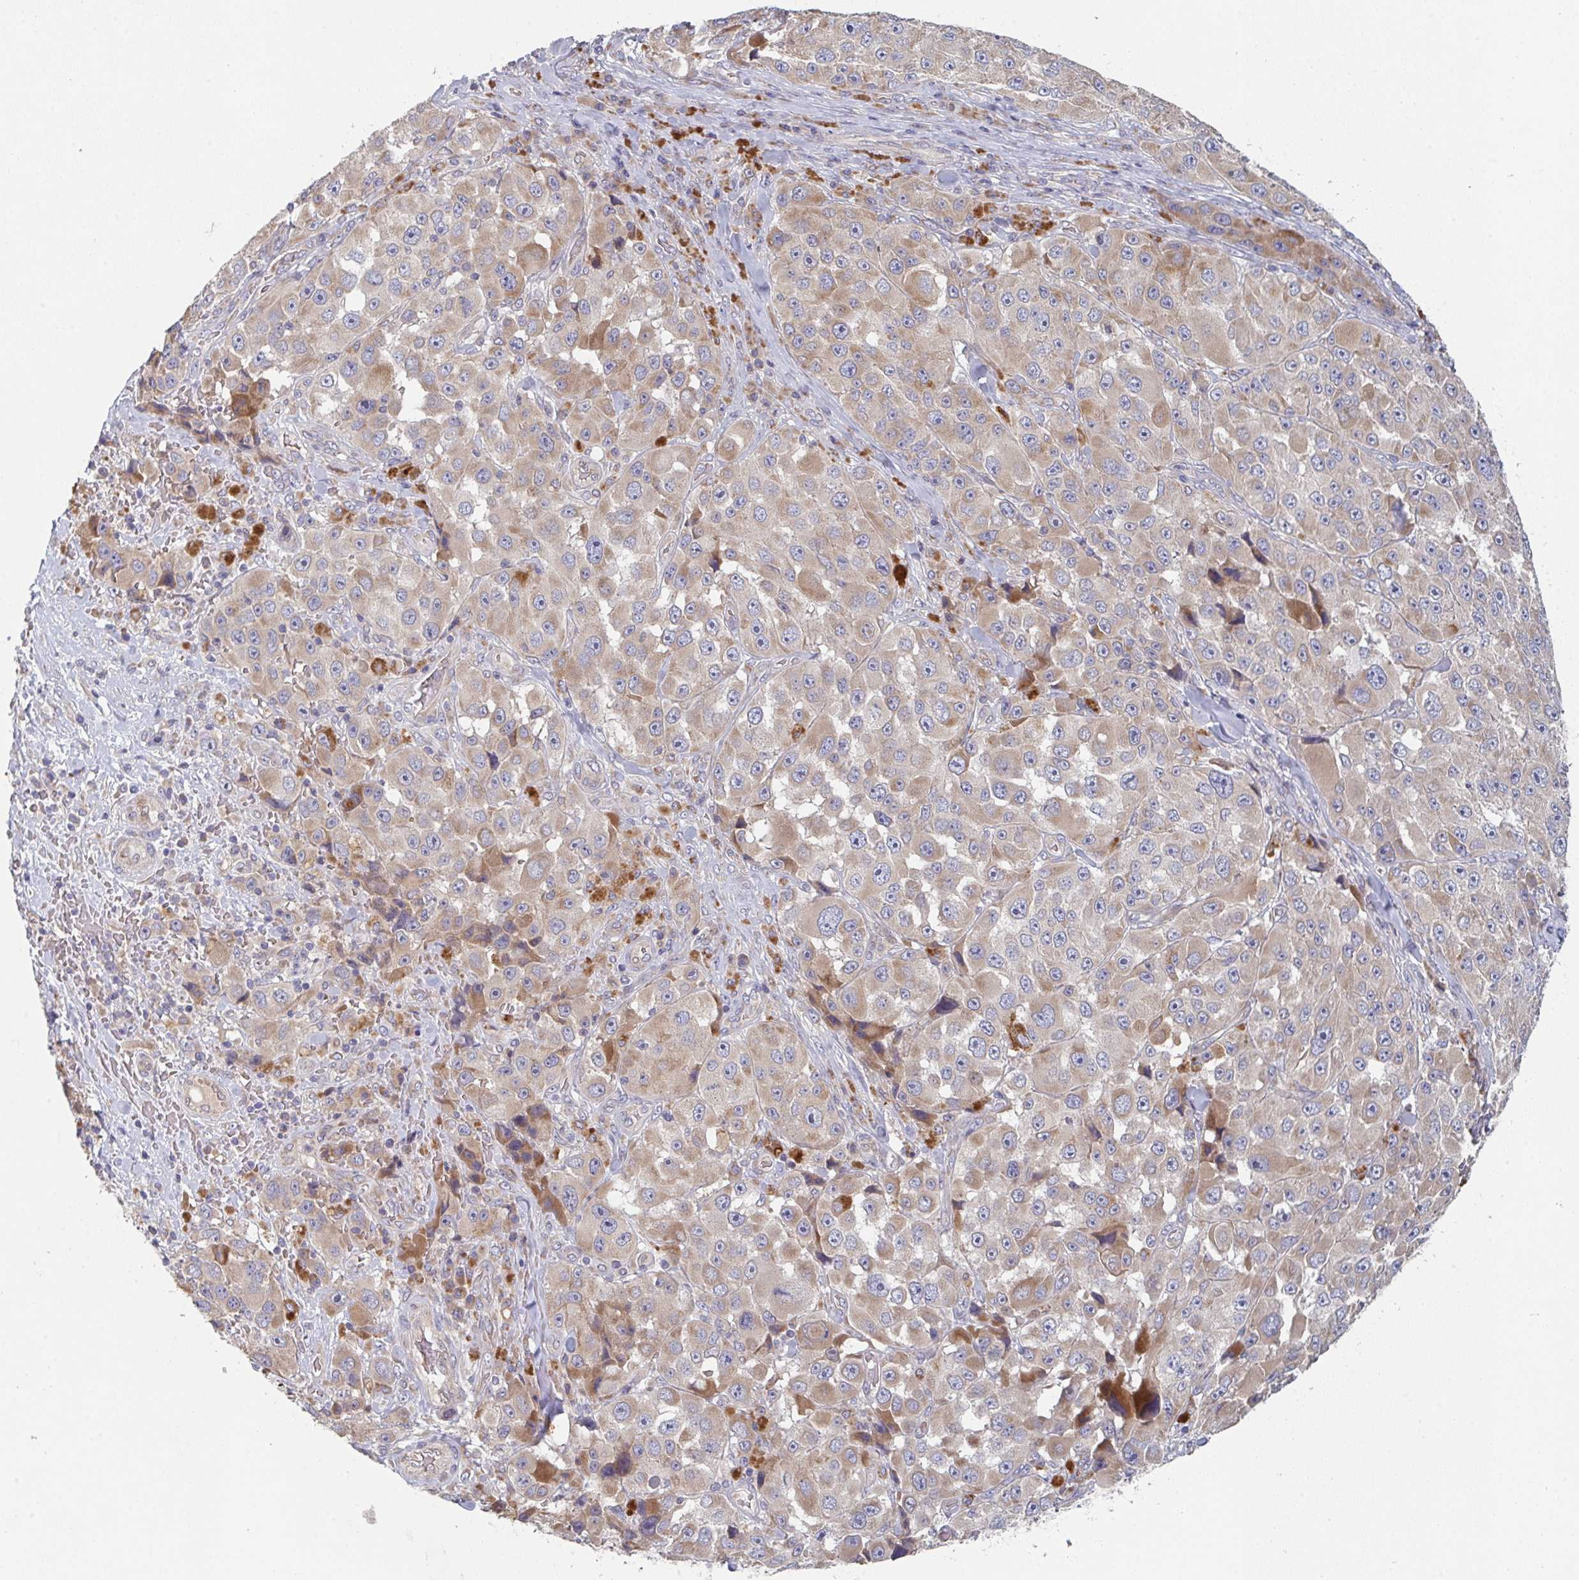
{"staining": {"intensity": "weak", "quantity": "25%-75%", "location": "cytoplasmic/membranous"}, "tissue": "melanoma", "cell_type": "Tumor cells", "image_type": "cancer", "snomed": [{"axis": "morphology", "description": "Malignant melanoma, Metastatic site"}, {"axis": "topography", "description": "Lymph node"}], "caption": "Protein analysis of malignant melanoma (metastatic site) tissue exhibits weak cytoplasmic/membranous staining in approximately 25%-75% of tumor cells.", "gene": "ELOVL1", "patient": {"sex": "male", "age": 62}}